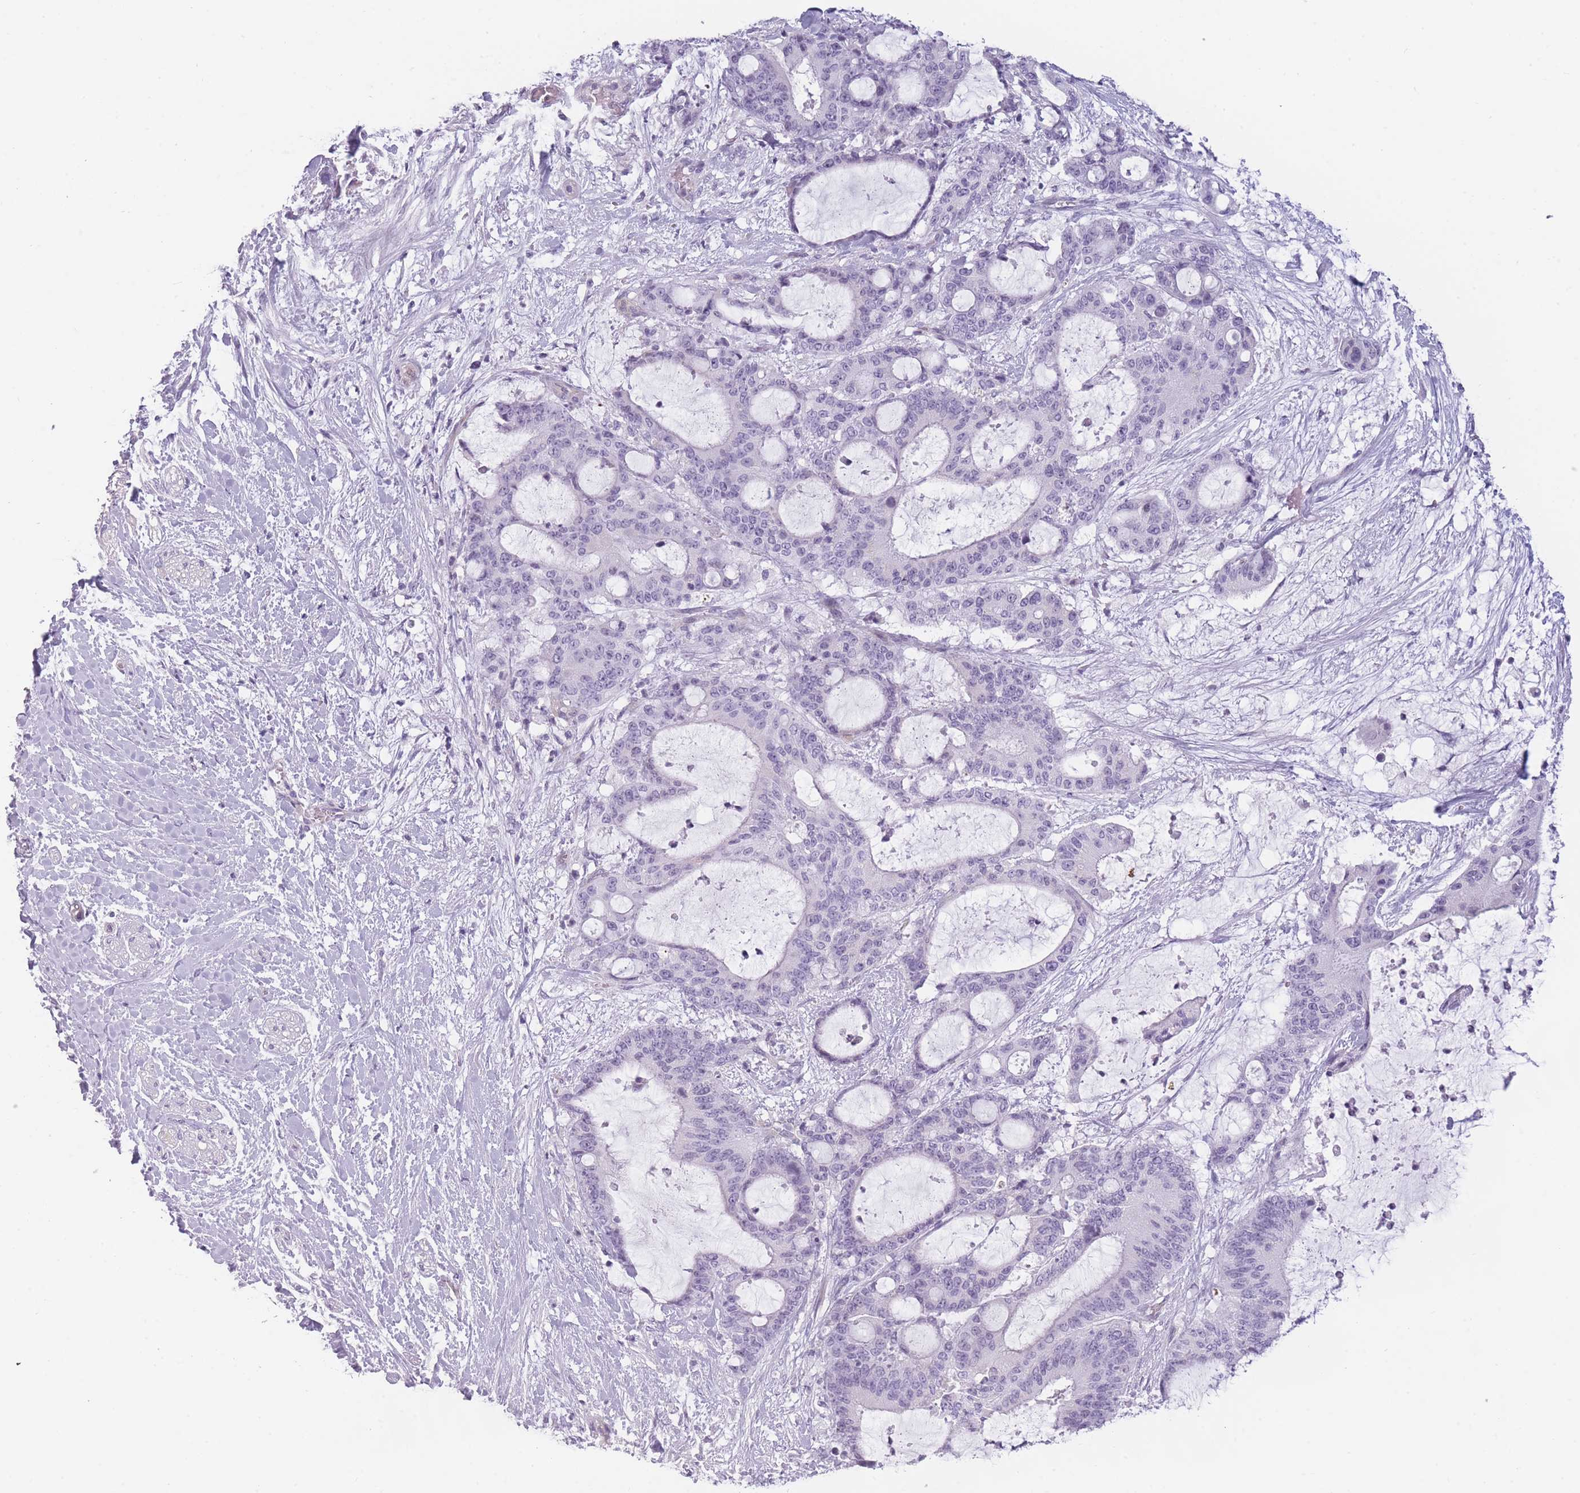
{"staining": {"intensity": "negative", "quantity": "none", "location": "none"}, "tissue": "liver cancer", "cell_type": "Tumor cells", "image_type": "cancer", "snomed": [{"axis": "morphology", "description": "Normal tissue, NOS"}, {"axis": "morphology", "description": "Cholangiocarcinoma"}, {"axis": "topography", "description": "Liver"}, {"axis": "topography", "description": "Peripheral nerve tissue"}], "caption": "DAB (3,3'-diaminobenzidine) immunohistochemical staining of human liver cholangiocarcinoma shows no significant expression in tumor cells.", "gene": "GGT1", "patient": {"sex": "female", "age": 73}}